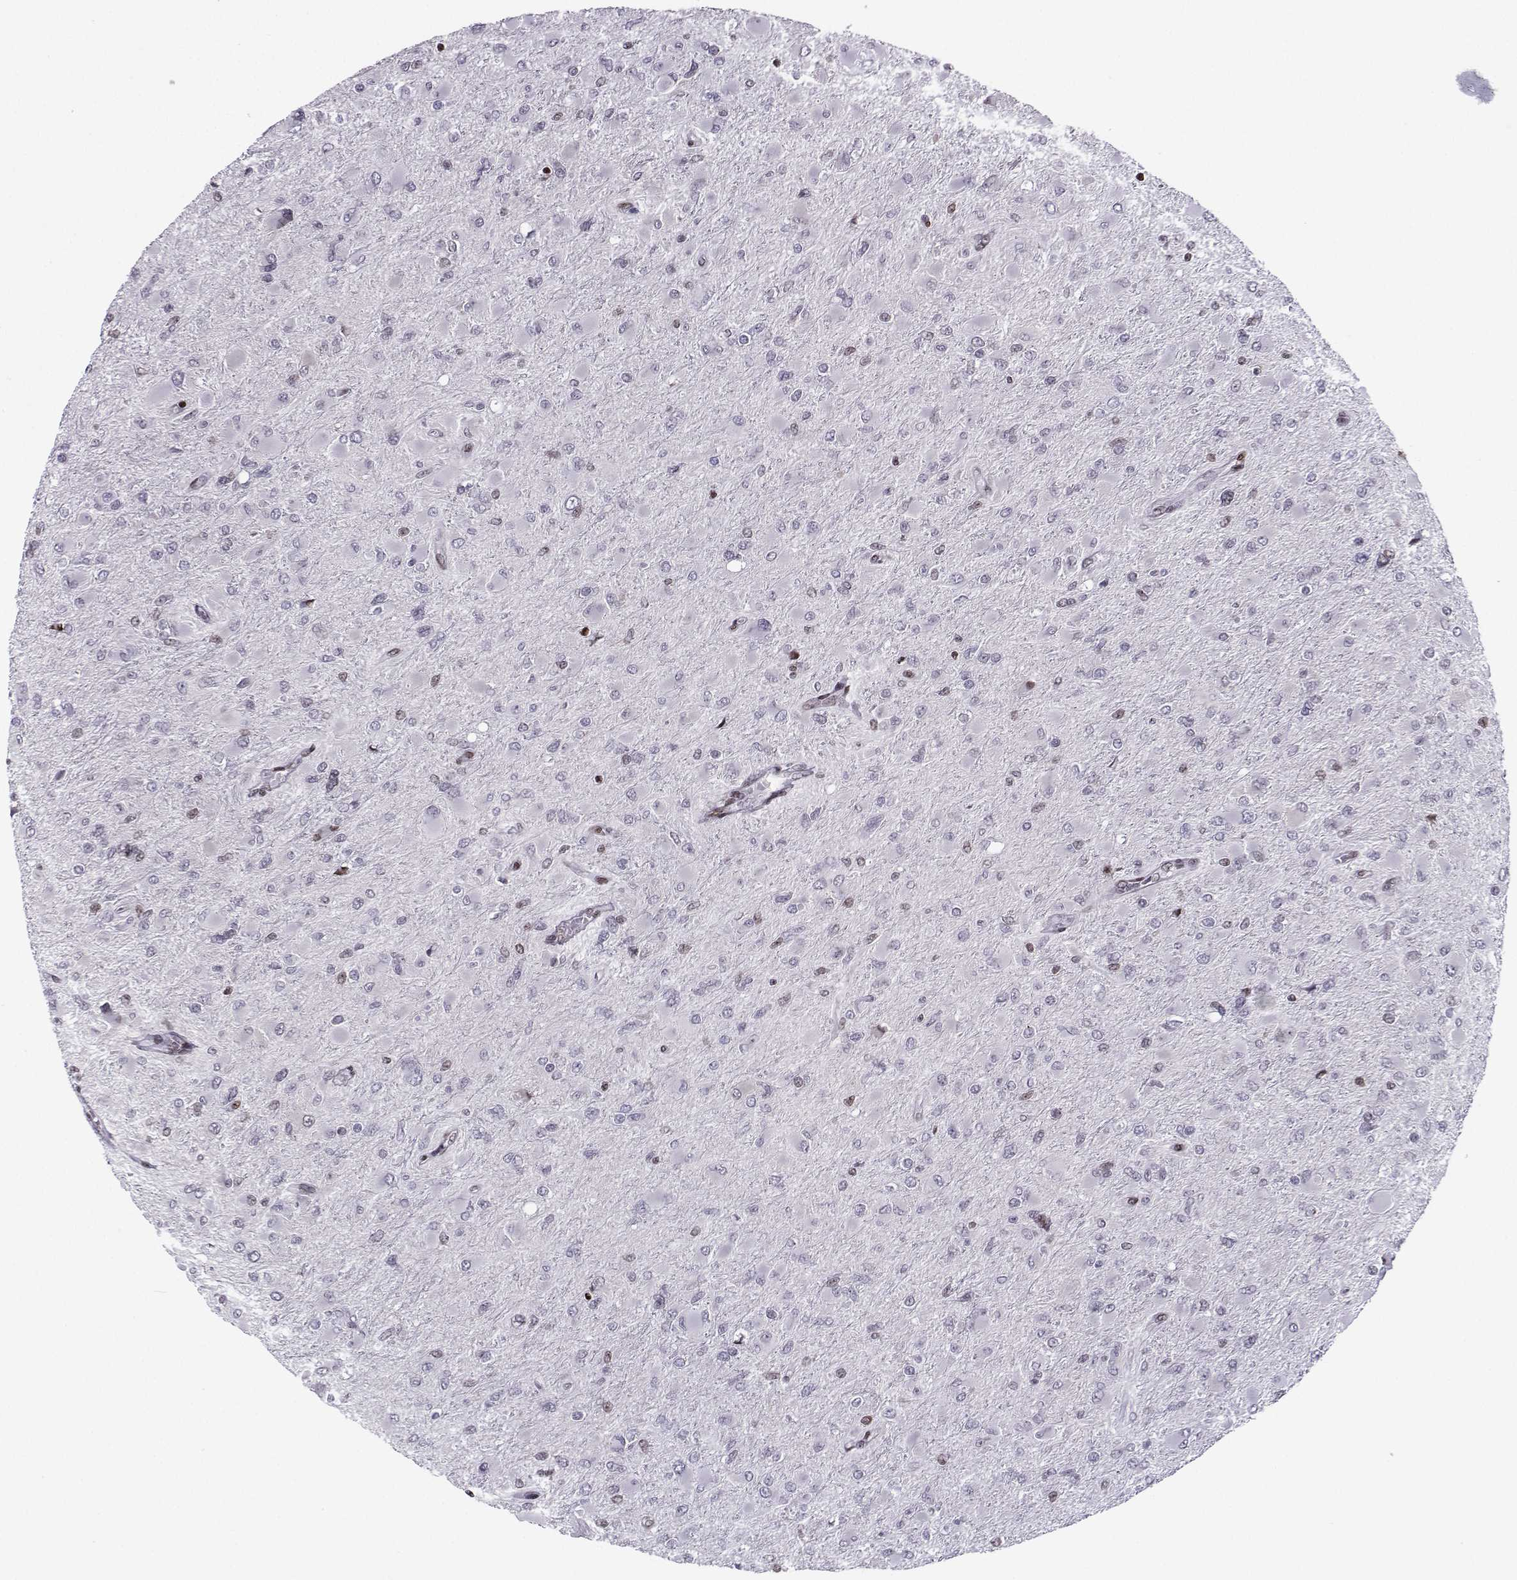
{"staining": {"intensity": "negative", "quantity": "none", "location": "none"}, "tissue": "glioma", "cell_type": "Tumor cells", "image_type": "cancer", "snomed": [{"axis": "morphology", "description": "Glioma, malignant, High grade"}, {"axis": "topography", "description": "Cerebral cortex"}], "caption": "Immunohistochemistry (IHC) photomicrograph of neoplastic tissue: glioma stained with DAB (3,3'-diaminobenzidine) demonstrates no significant protein positivity in tumor cells.", "gene": "ZNF19", "patient": {"sex": "female", "age": 36}}